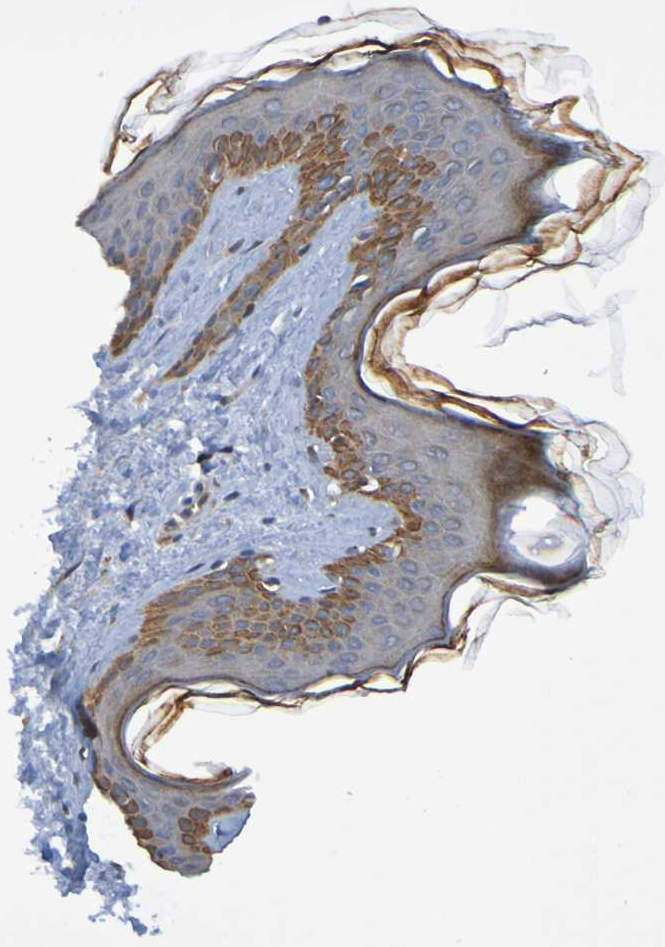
{"staining": {"intensity": "negative", "quantity": "none", "location": "none"}, "tissue": "skin", "cell_type": "Fibroblasts", "image_type": "normal", "snomed": [{"axis": "morphology", "description": "Normal tissue, NOS"}, {"axis": "topography", "description": "Skin"}], "caption": "The IHC histopathology image has no significant positivity in fibroblasts of skin. (Immunohistochemistry (ihc), brightfield microscopy, high magnification).", "gene": "CCDC51", "patient": {"sex": "female", "age": 41}}